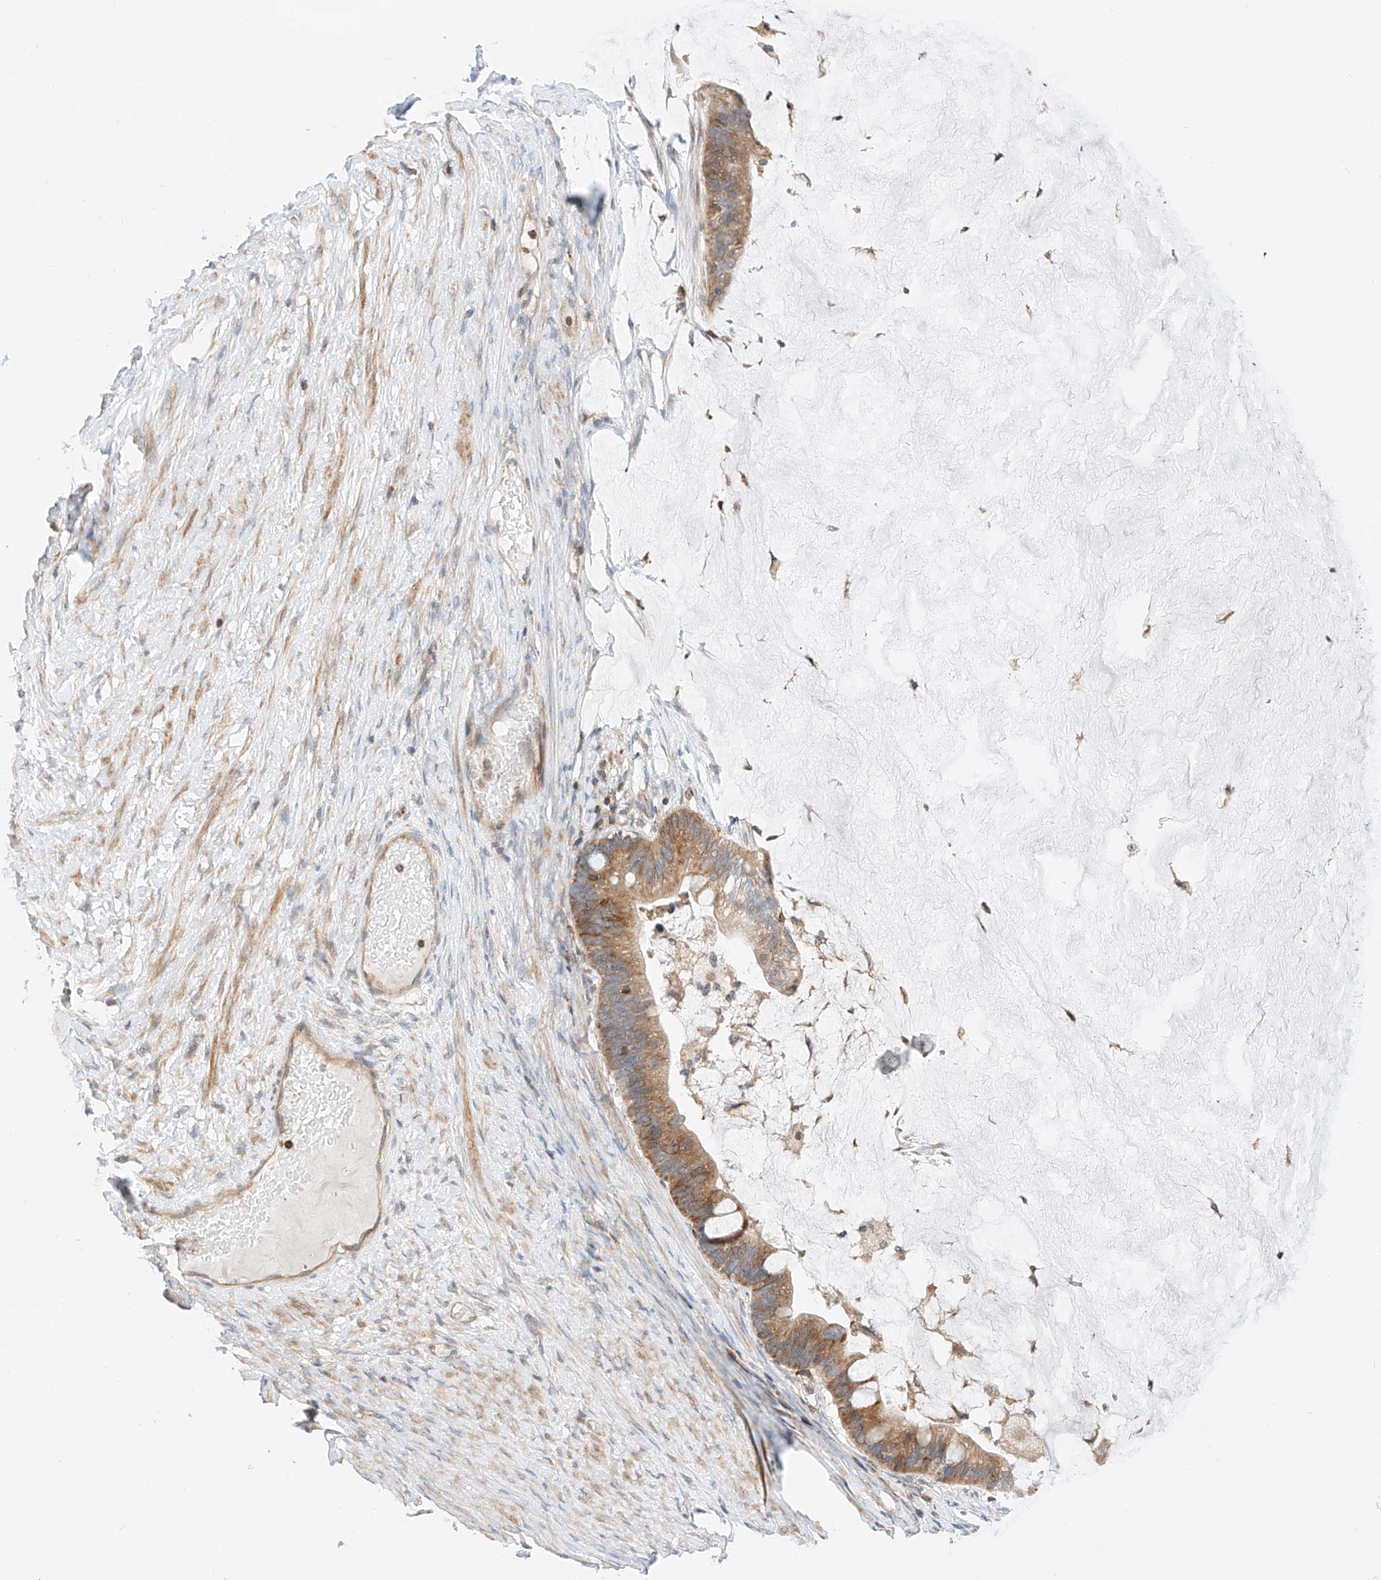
{"staining": {"intensity": "moderate", "quantity": ">75%", "location": "cytoplasmic/membranous"}, "tissue": "ovarian cancer", "cell_type": "Tumor cells", "image_type": "cancer", "snomed": [{"axis": "morphology", "description": "Cystadenocarcinoma, mucinous, NOS"}, {"axis": "topography", "description": "Ovary"}], "caption": "DAB (3,3'-diaminobenzidine) immunohistochemical staining of human mucinous cystadenocarcinoma (ovarian) exhibits moderate cytoplasmic/membranous protein expression in approximately >75% of tumor cells. (Brightfield microscopy of DAB IHC at high magnification).", "gene": "MFN2", "patient": {"sex": "female", "age": 61}}